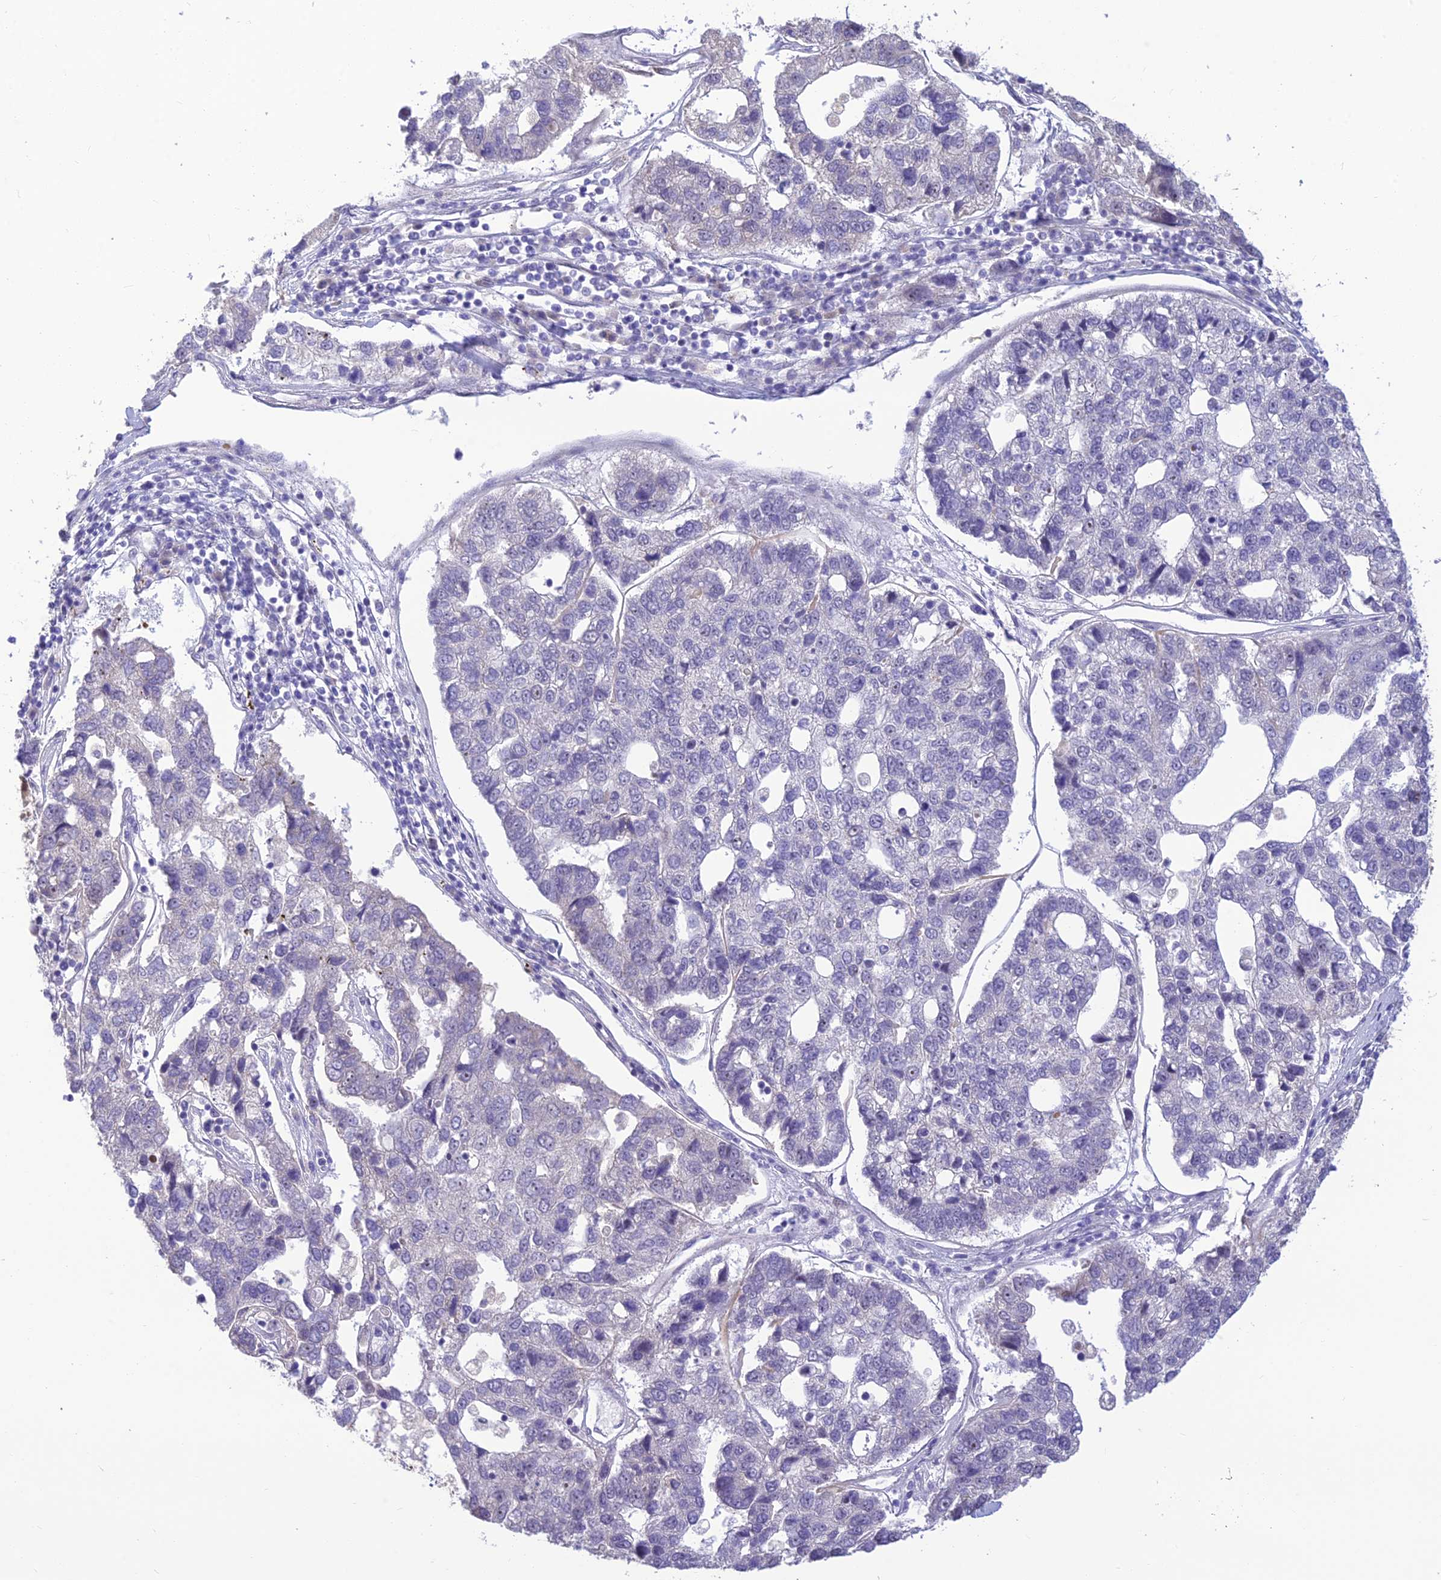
{"staining": {"intensity": "negative", "quantity": "none", "location": "none"}, "tissue": "pancreatic cancer", "cell_type": "Tumor cells", "image_type": "cancer", "snomed": [{"axis": "morphology", "description": "Adenocarcinoma, NOS"}, {"axis": "topography", "description": "Pancreas"}], "caption": "Immunohistochemical staining of pancreatic cancer (adenocarcinoma) exhibits no significant expression in tumor cells.", "gene": "ASPDH", "patient": {"sex": "female", "age": 61}}